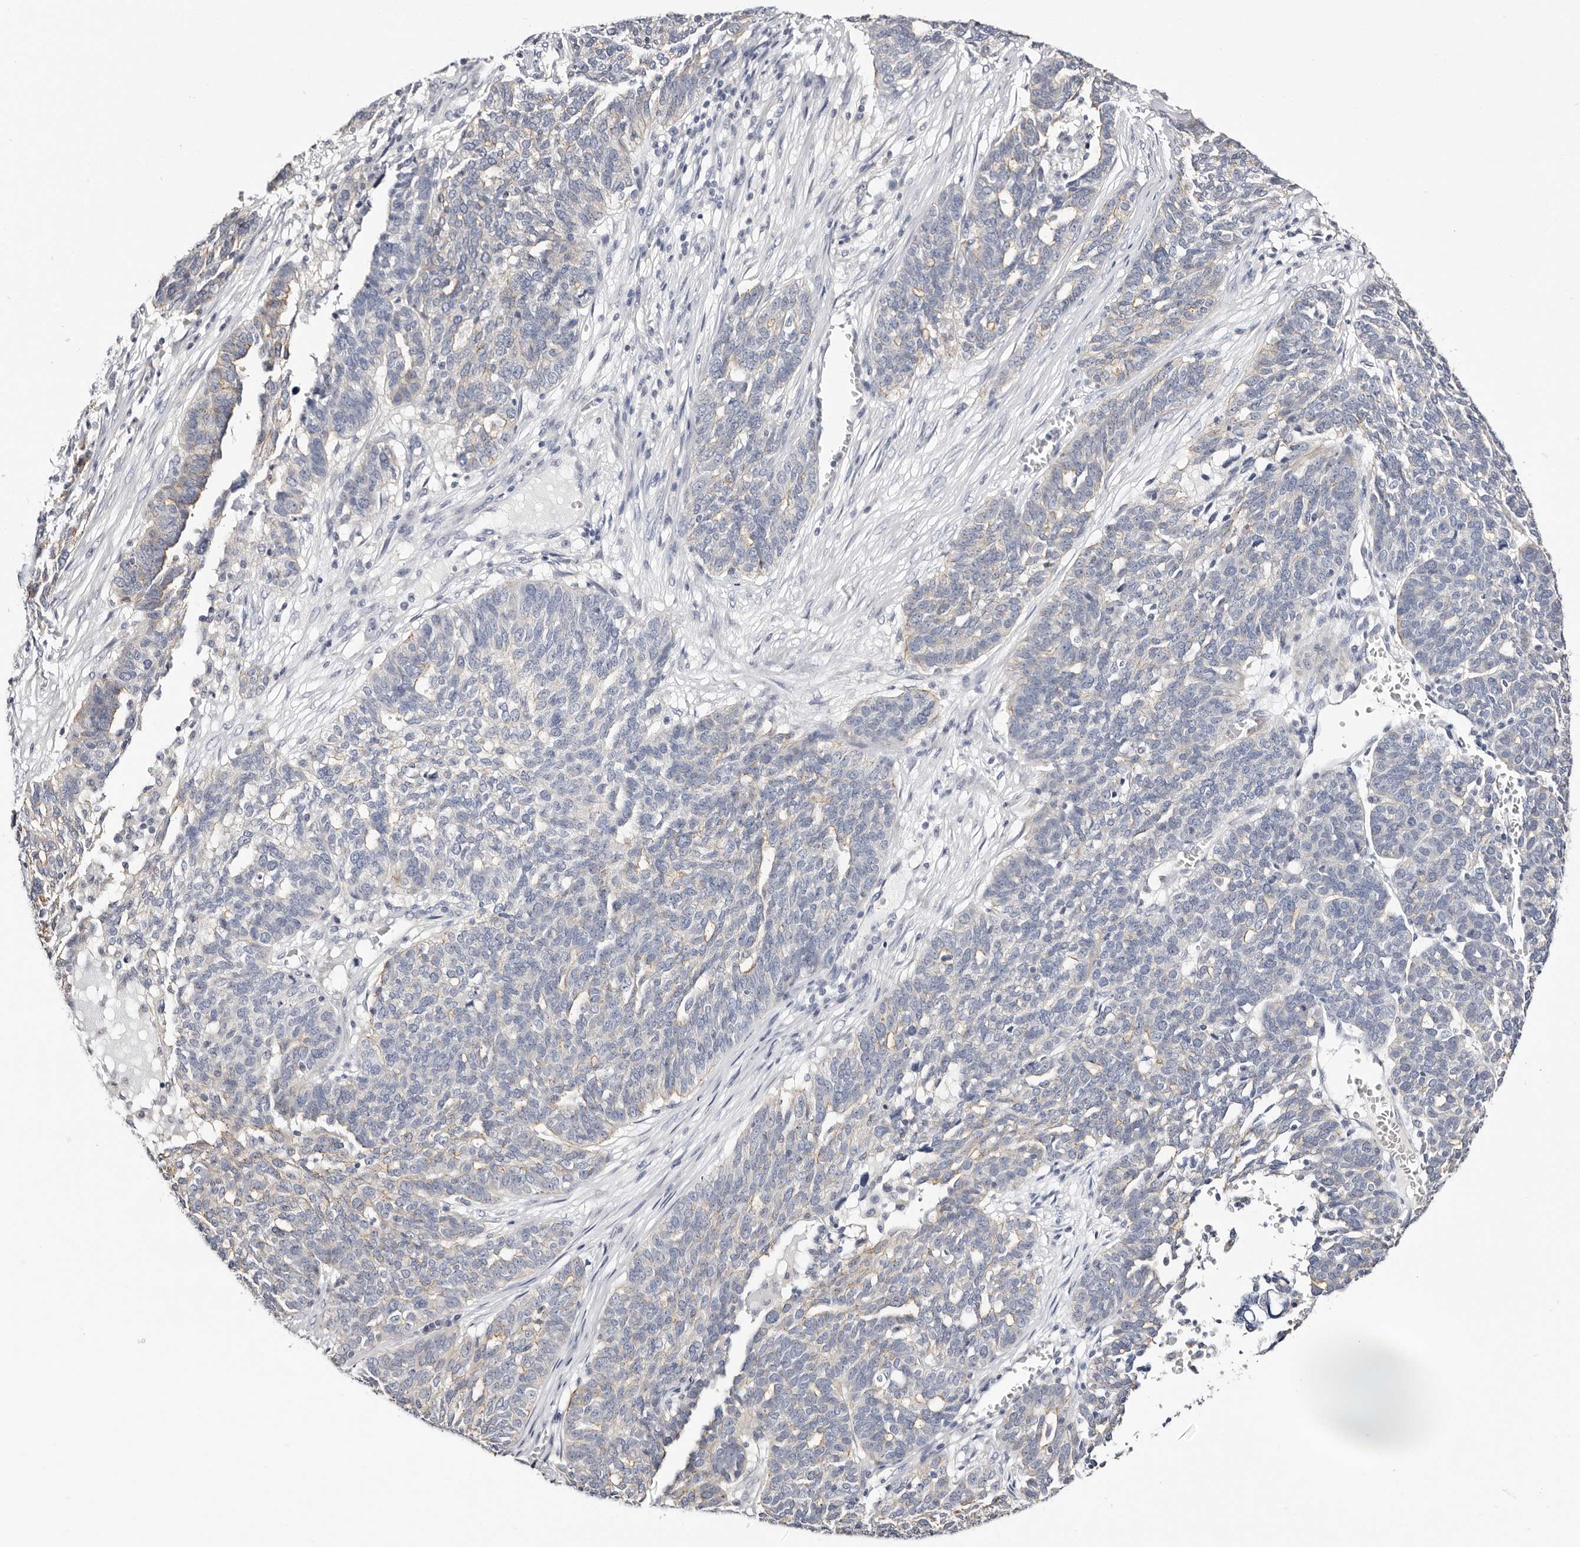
{"staining": {"intensity": "negative", "quantity": "none", "location": "none"}, "tissue": "ovarian cancer", "cell_type": "Tumor cells", "image_type": "cancer", "snomed": [{"axis": "morphology", "description": "Cystadenocarcinoma, serous, NOS"}, {"axis": "topography", "description": "Ovary"}], "caption": "Immunohistochemistry (IHC) photomicrograph of neoplastic tissue: ovarian cancer stained with DAB (3,3'-diaminobenzidine) displays no significant protein positivity in tumor cells.", "gene": "ROM1", "patient": {"sex": "female", "age": 59}}